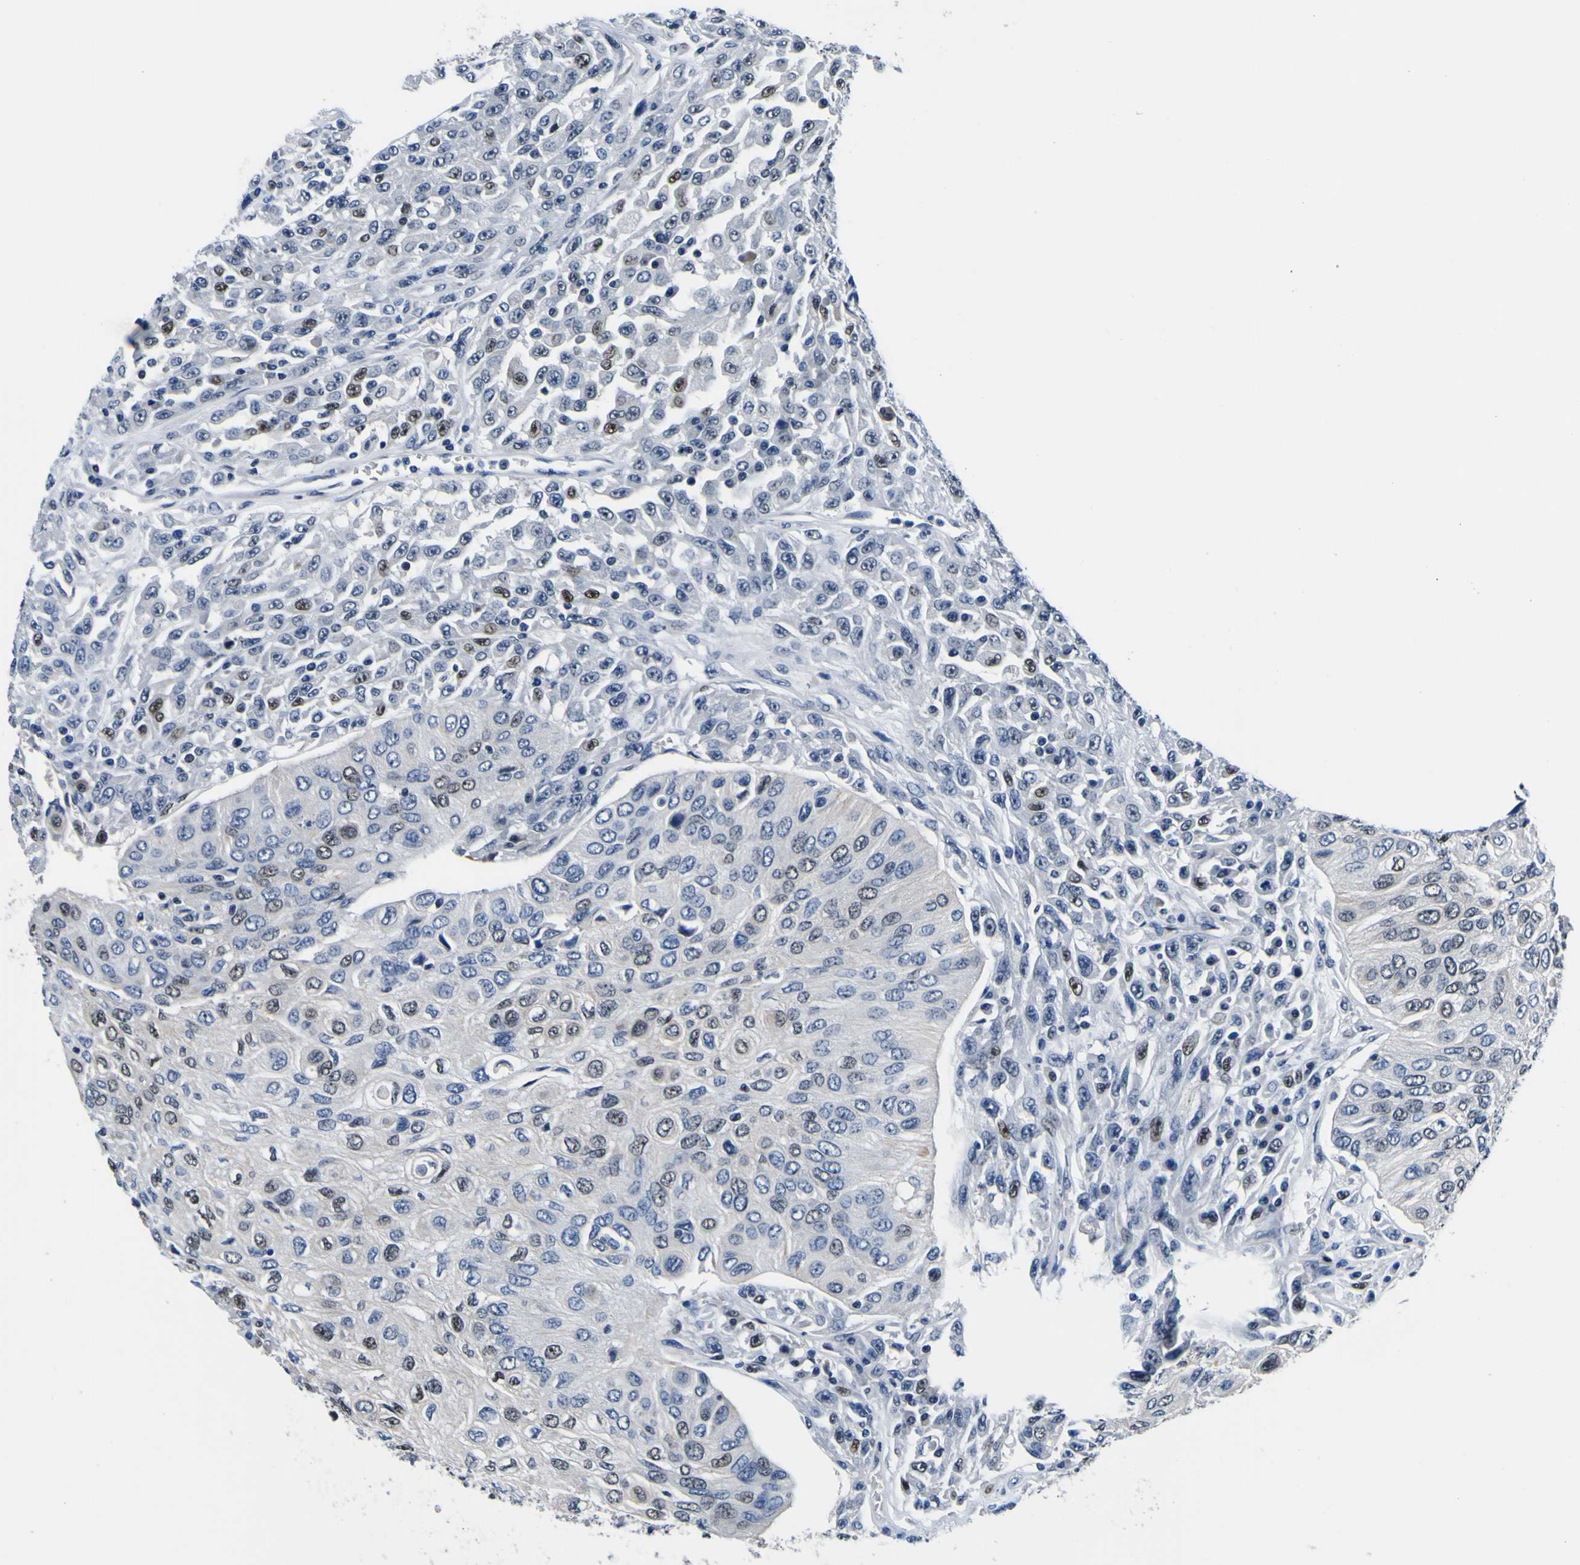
{"staining": {"intensity": "negative", "quantity": "none", "location": "none"}, "tissue": "urothelial cancer", "cell_type": "Tumor cells", "image_type": "cancer", "snomed": [{"axis": "morphology", "description": "Urothelial carcinoma, High grade"}, {"axis": "topography", "description": "Urinary bladder"}], "caption": "This is a image of immunohistochemistry staining of urothelial cancer, which shows no expression in tumor cells. (DAB (3,3'-diaminobenzidine) immunohistochemistry (IHC) with hematoxylin counter stain).", "gene": "CUL4B", "patient": {"sex": "male", "age": 66}}